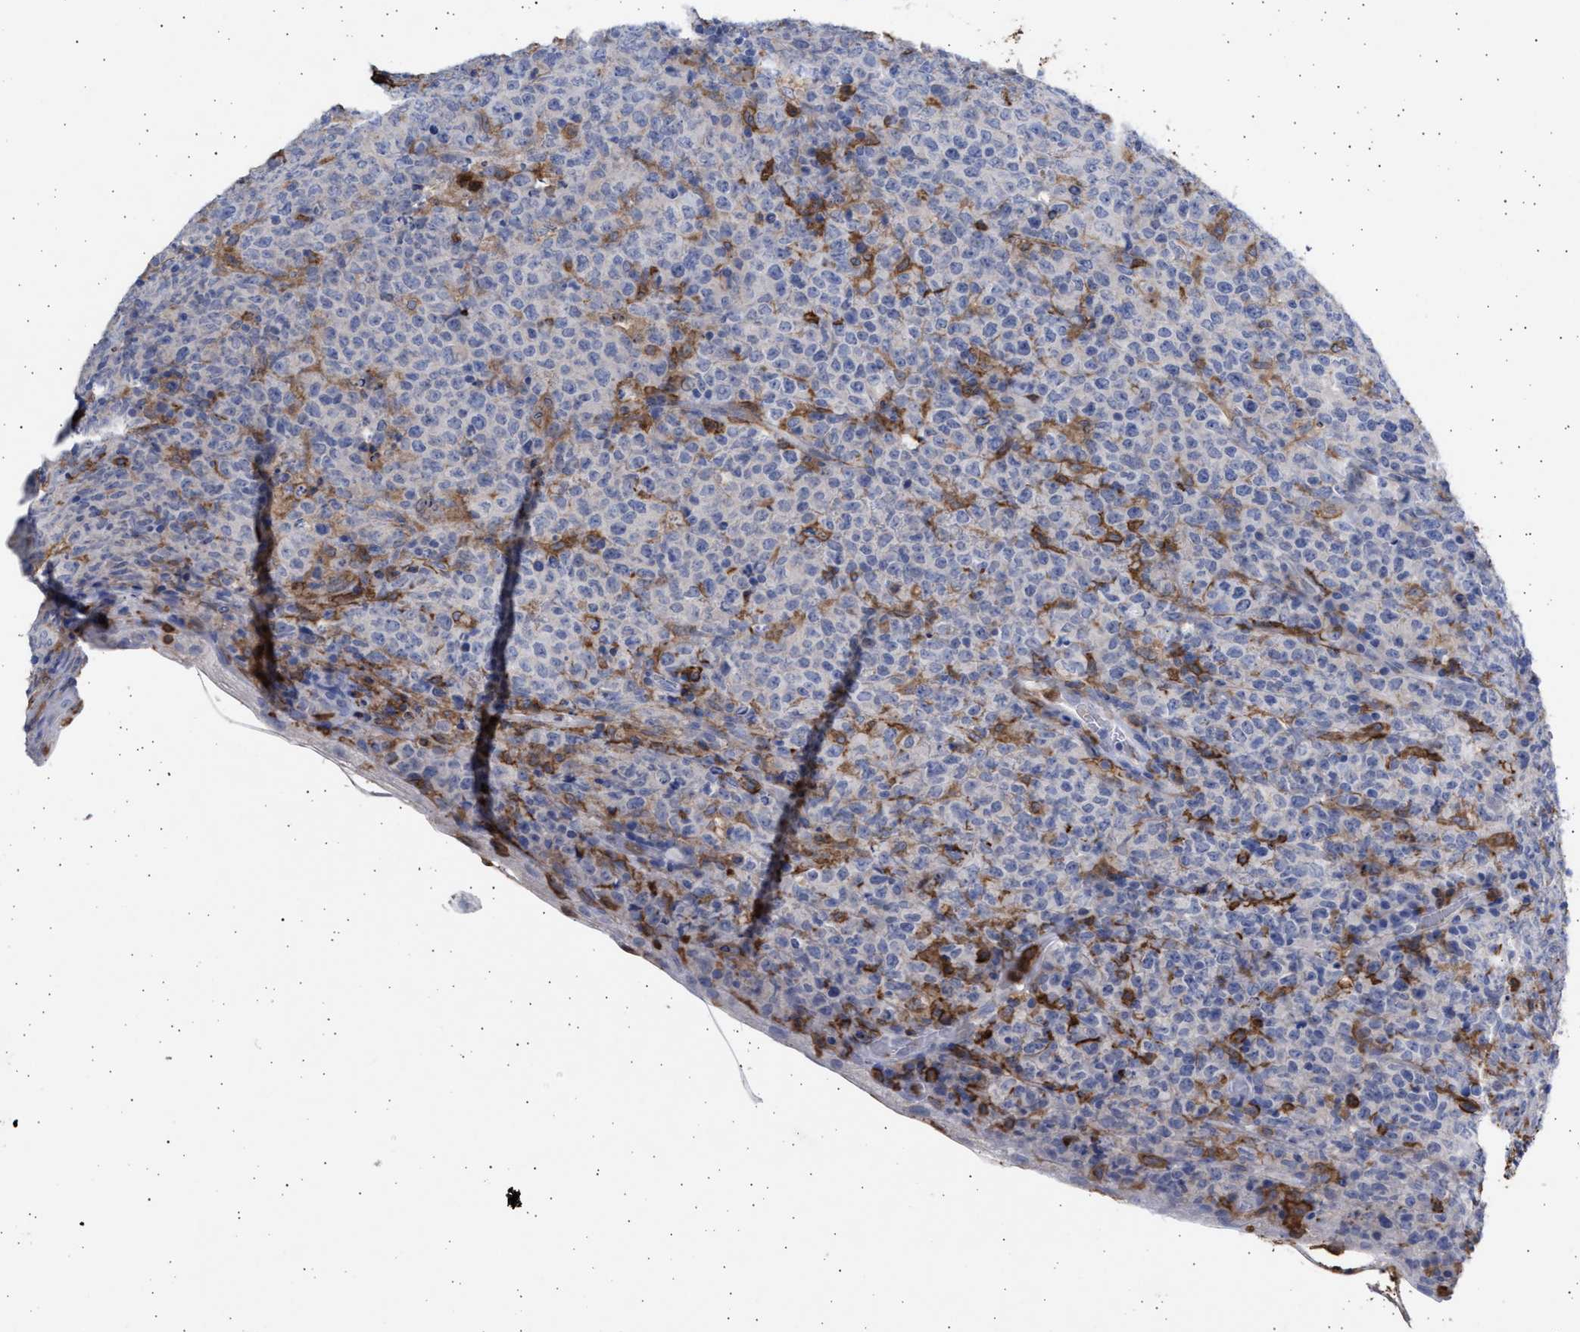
{"staining": {"intensity": "negative", "quantity": "none", "location": "none"}, "tissue": "lymphoma", "cell_type": "Tumor cells", "image_type": "cancer", "snomed": [{"axis": "morphology", "description": "Malignant lymphoma, non-Hodgkin's type, High grade"}, {"axis": "topography", "description": "Tonsil"}], "caption": "Tumor cells are negative for protein expression in human lymphoma. Brightfield microscopy of IHC stained with DAB (brown) and hematoxylin (blue), captured at high magnification.", "gene": "FCER1A", "patient": {"sex": "female", "age": 36}}